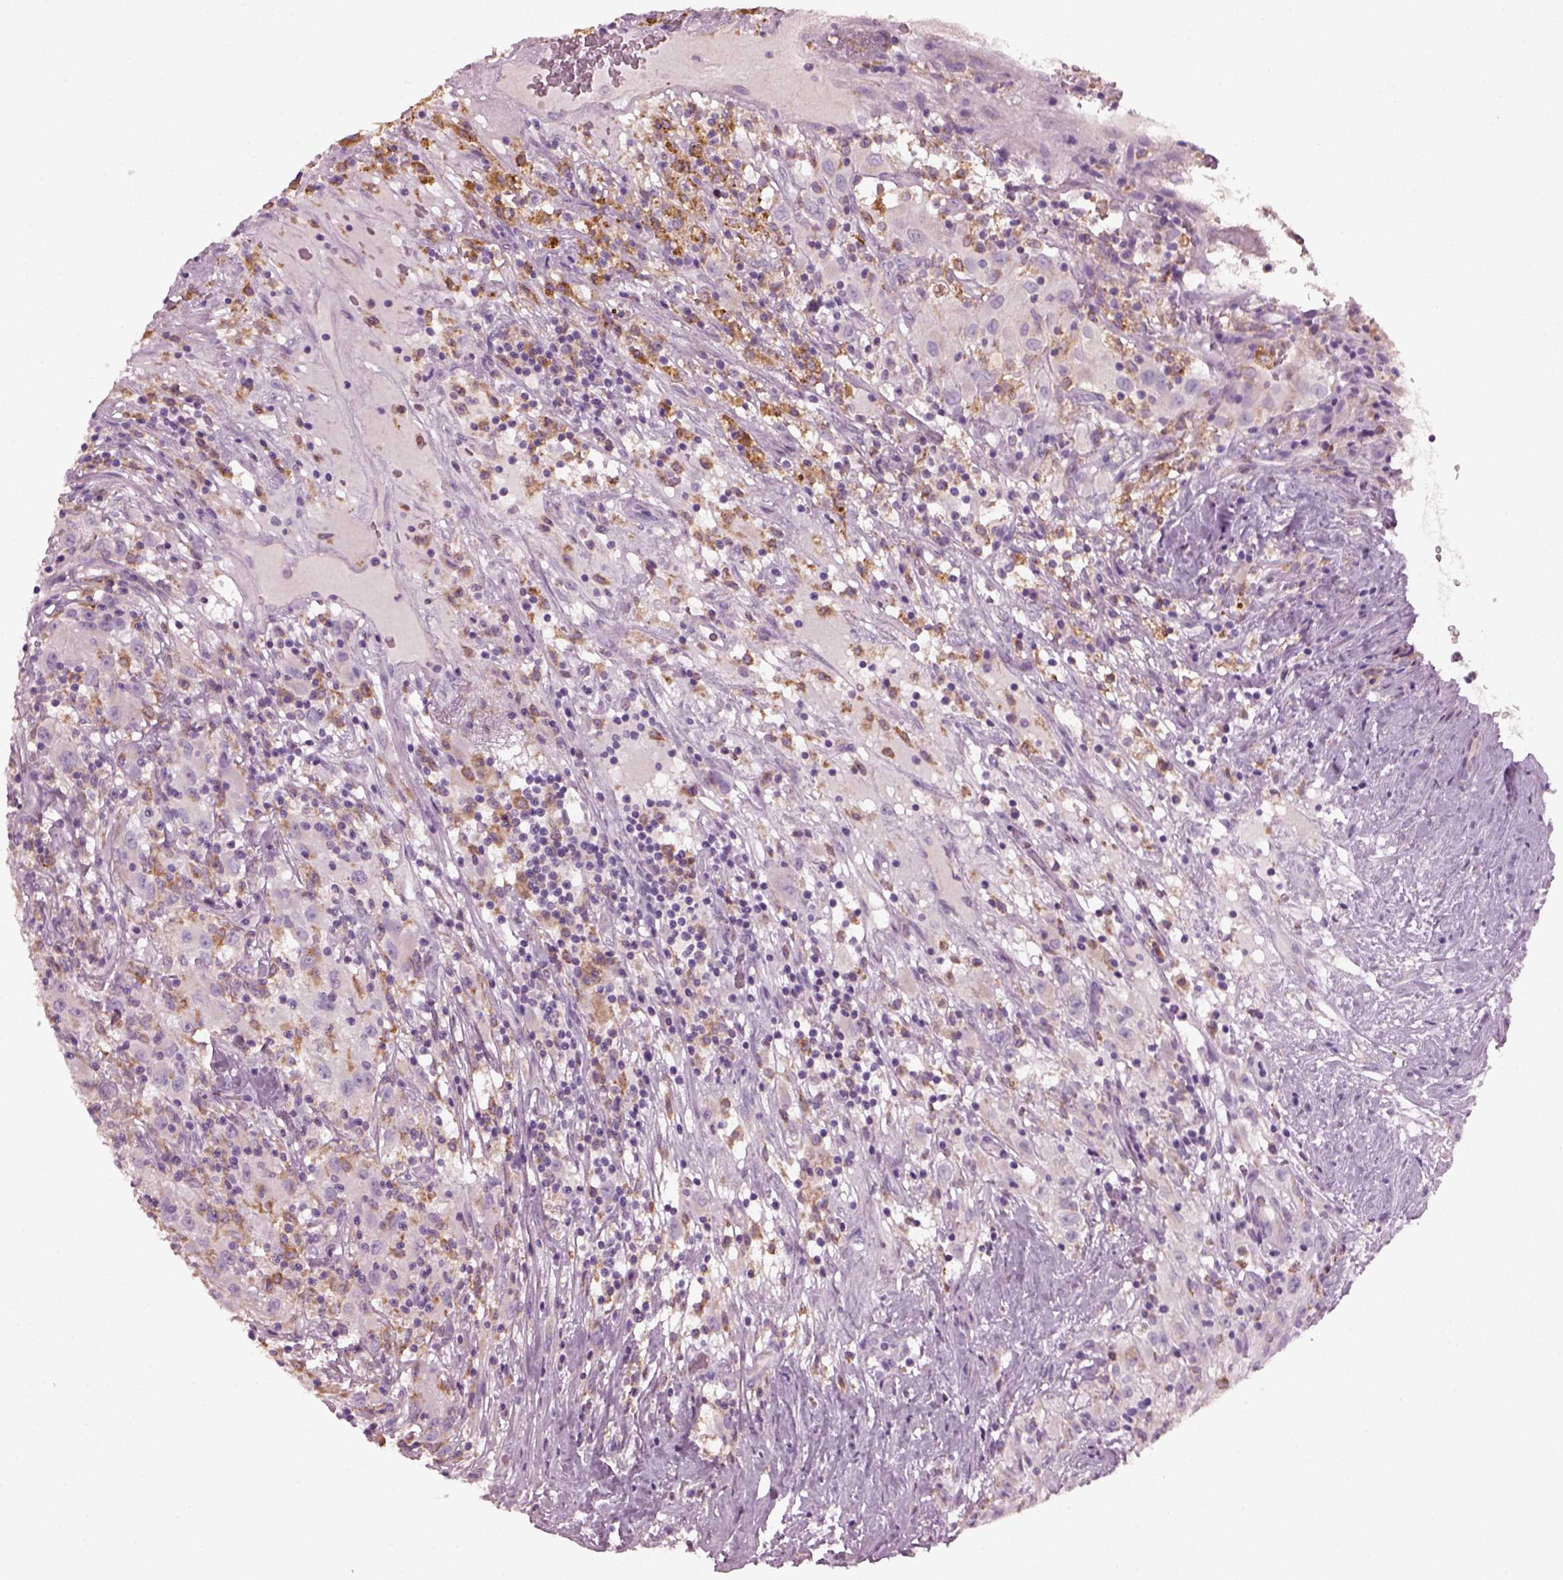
{"staining": {"intensity": "negative", "quantity": "none", "location": "none"}, "tissue": "renal cancer", "cell_type": "Tumor cells", "image_type": "cancer", "snomed": [{"axis": "morphology", "description": "Adenocarcinoma, NOS"}, {"axis": "topography", "description": "Kidney"}], "caption": "Histopathology image shows no significant protein staining in tumor cells of renal adenocarcinoma.", "gene": "TMEM231", "patient": {"sex": "female", "age": 67}}